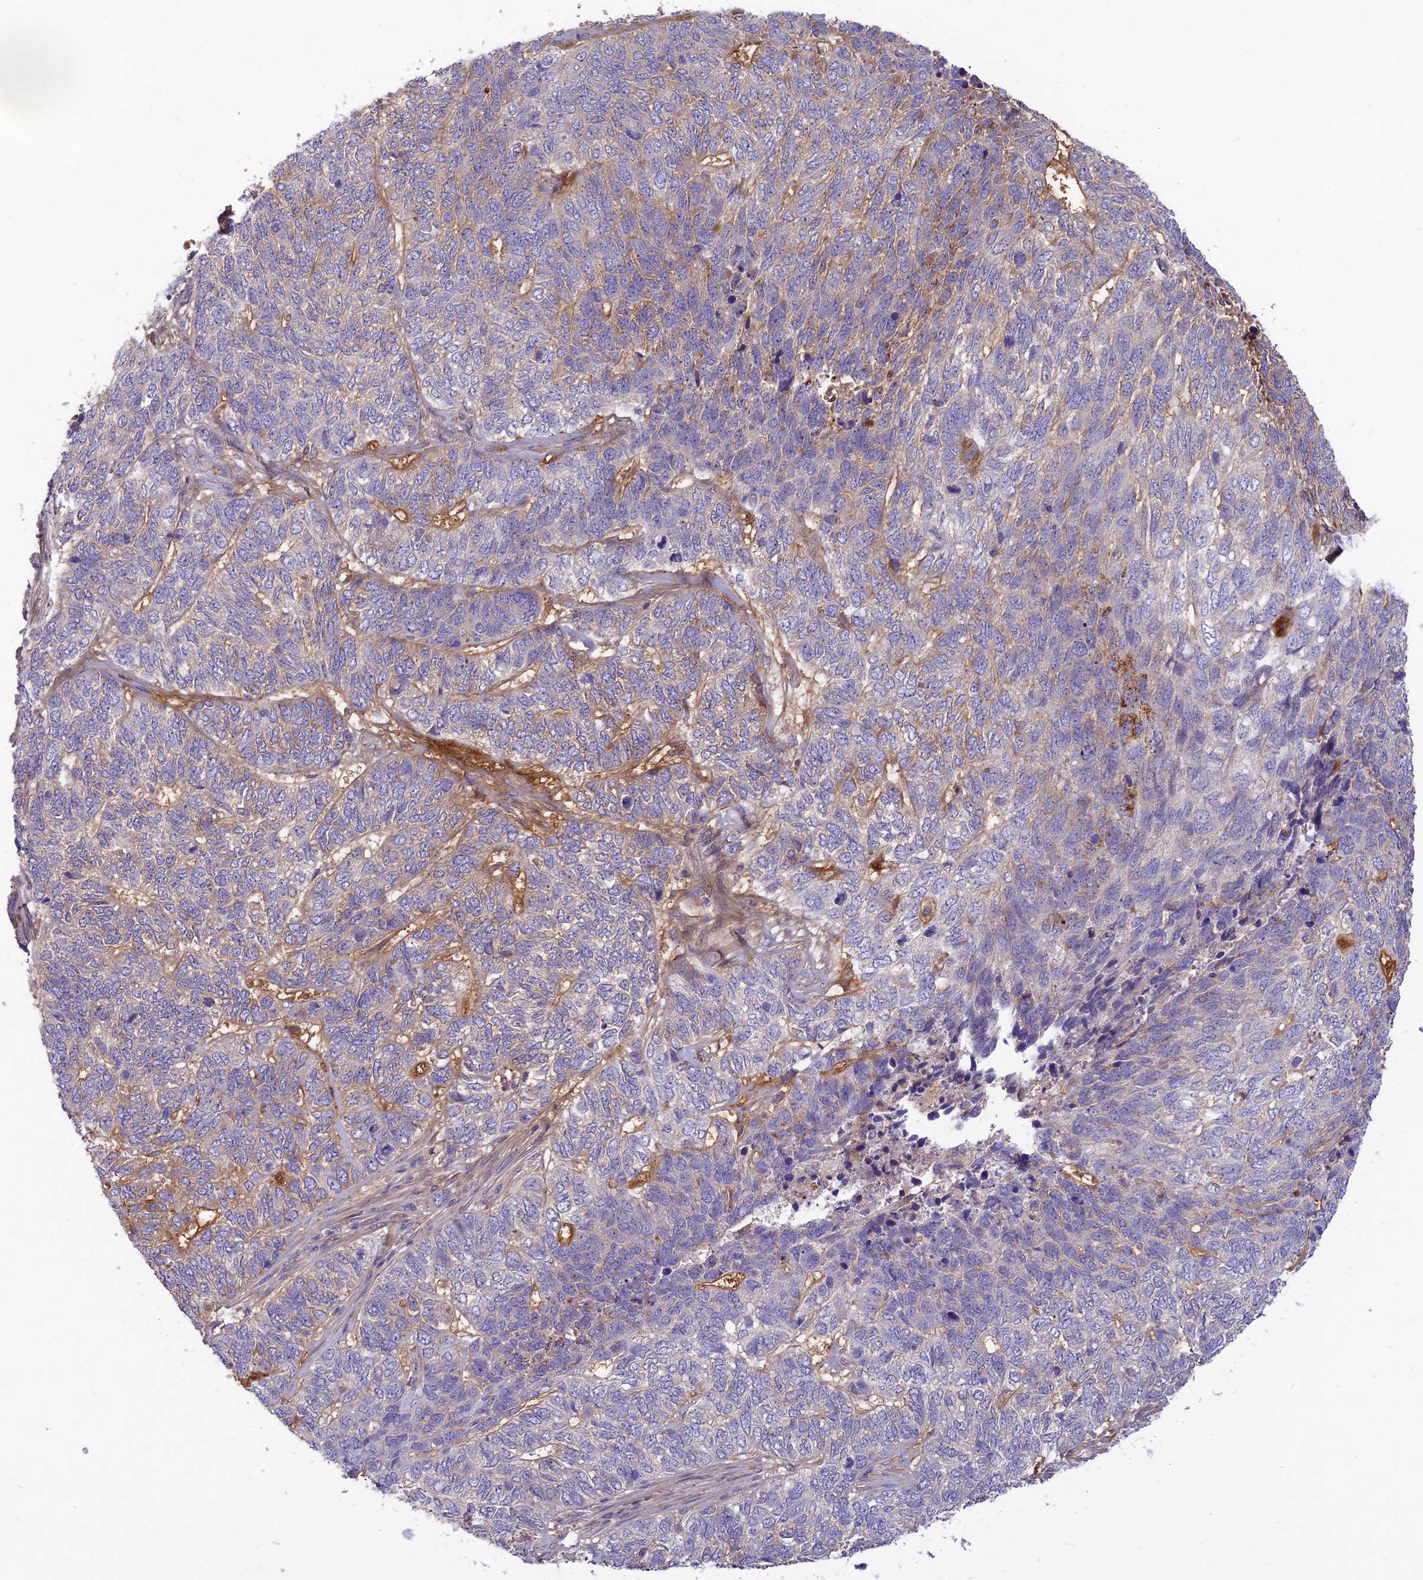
{"staining": {"intensity": "negative", "quantity": "none", "location": "none"}, "tissue": "skin cancer", "cell_type": "Tumor cells", "image_type": "cancer", "snomed": [{"axis": "morphology", "description": "Basal cell carcinoma"}, {"axis": "topography", "description": "Skin"}], "caption": "A high-resolution photomicrograph shows IHC staining of skin cancer (basal cell carcinoma), which displays no significant staining in tumor cells.", "gene": "ST8SIA5", "patient": {"sex": "female", "age": 65}}